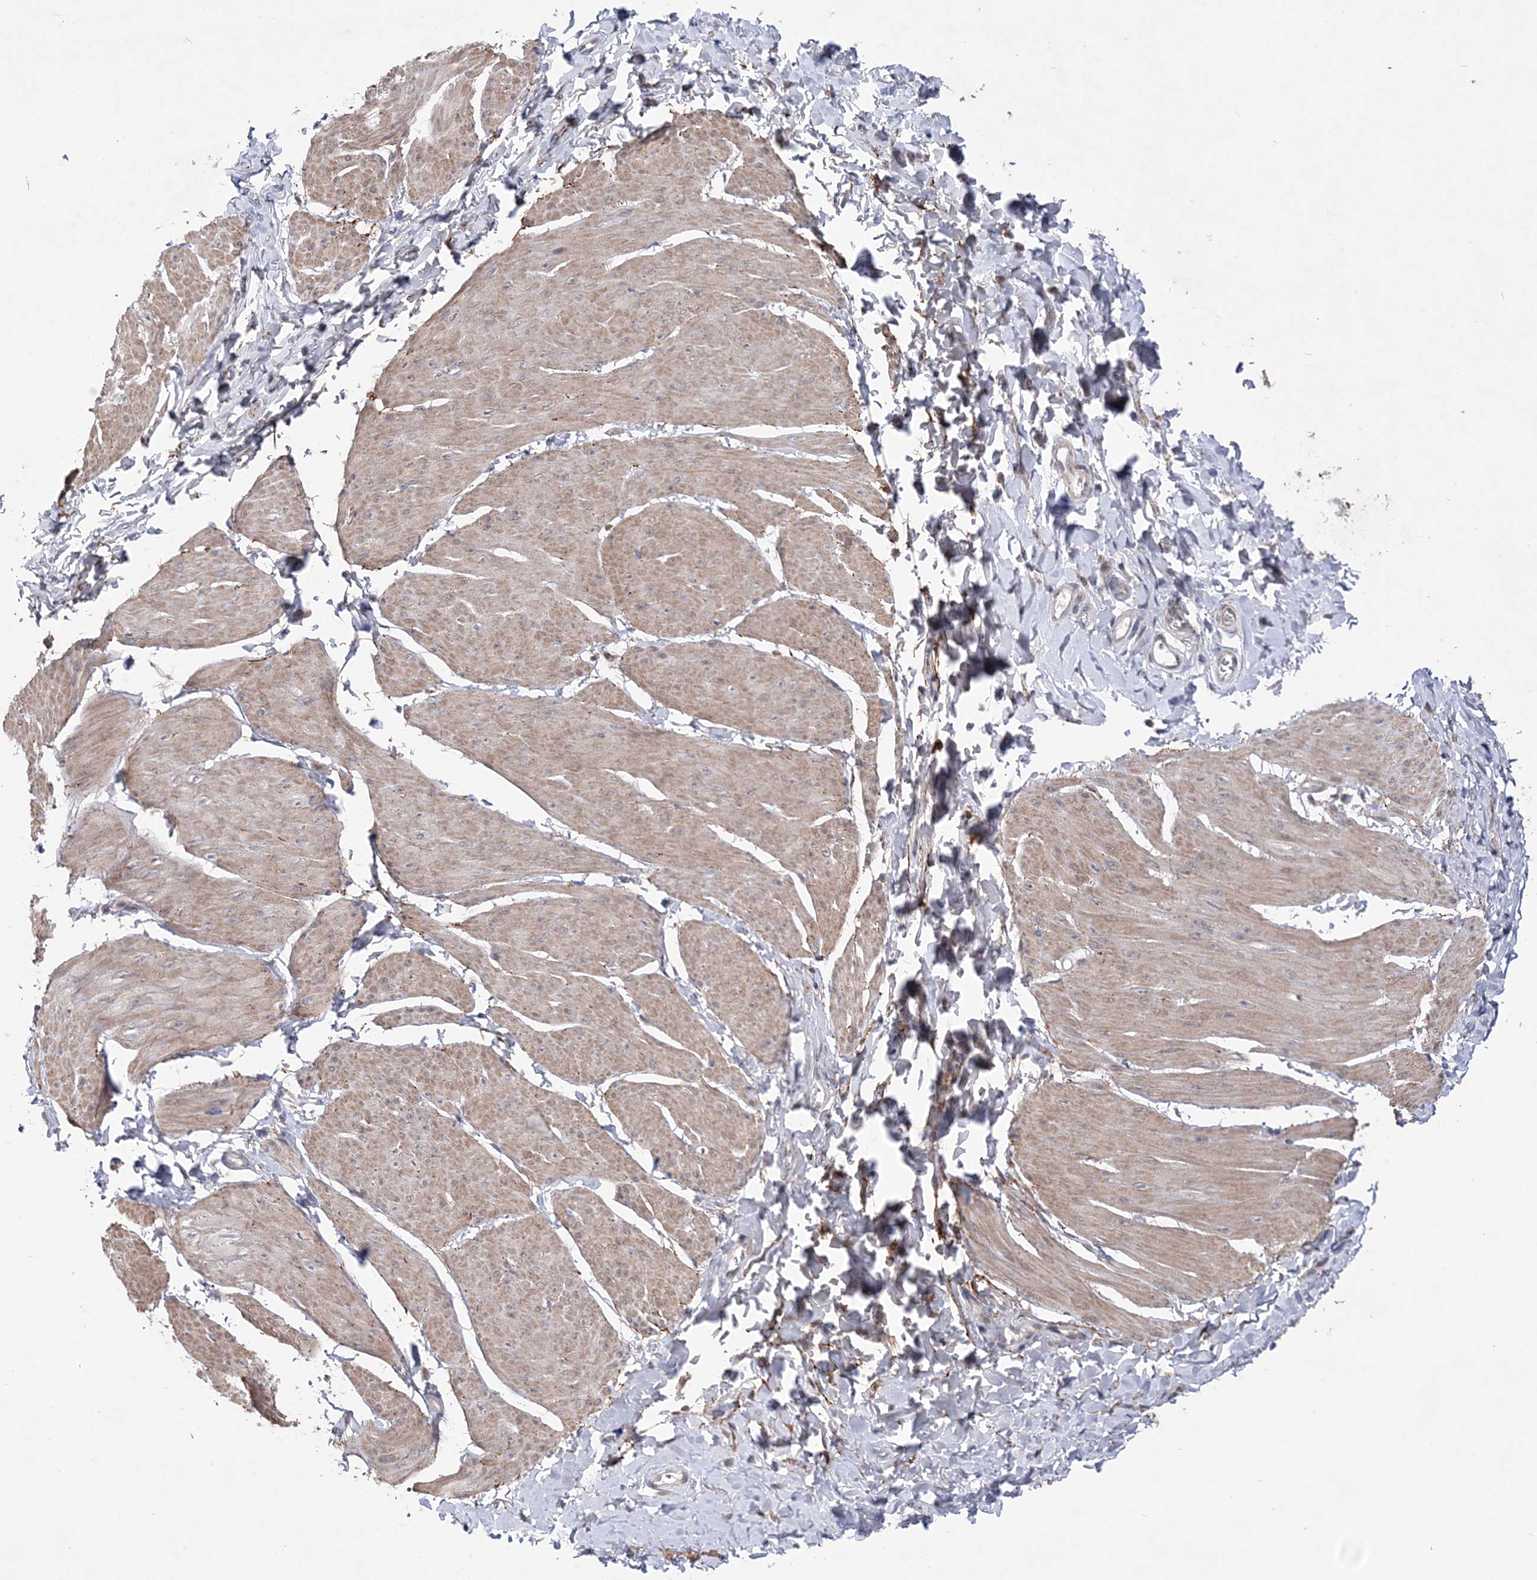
{"staining": {"intensity": "weak", "quantity": "25%-75%", "location": "cytoplasmic/membranous"}, "tissue": "smooth muscle", "cell_type": "Smooth muscle cells", "image_type": "normal", "snomed": [{"axis": "morphology", "description": "Urothelial carcinoma, High grade"}, {"axis": "topography", "description": "Urinary bladder"}], "caption": "This is a micrograph of immunohistochemistry (IHC) staining of unremarkable smooth muscle, which shows weak staining in the cytoplasmic/membranous of smooth muscle cells.", "gene": "BOD1L1", "patient": {"sex": "male", "age": 46}}